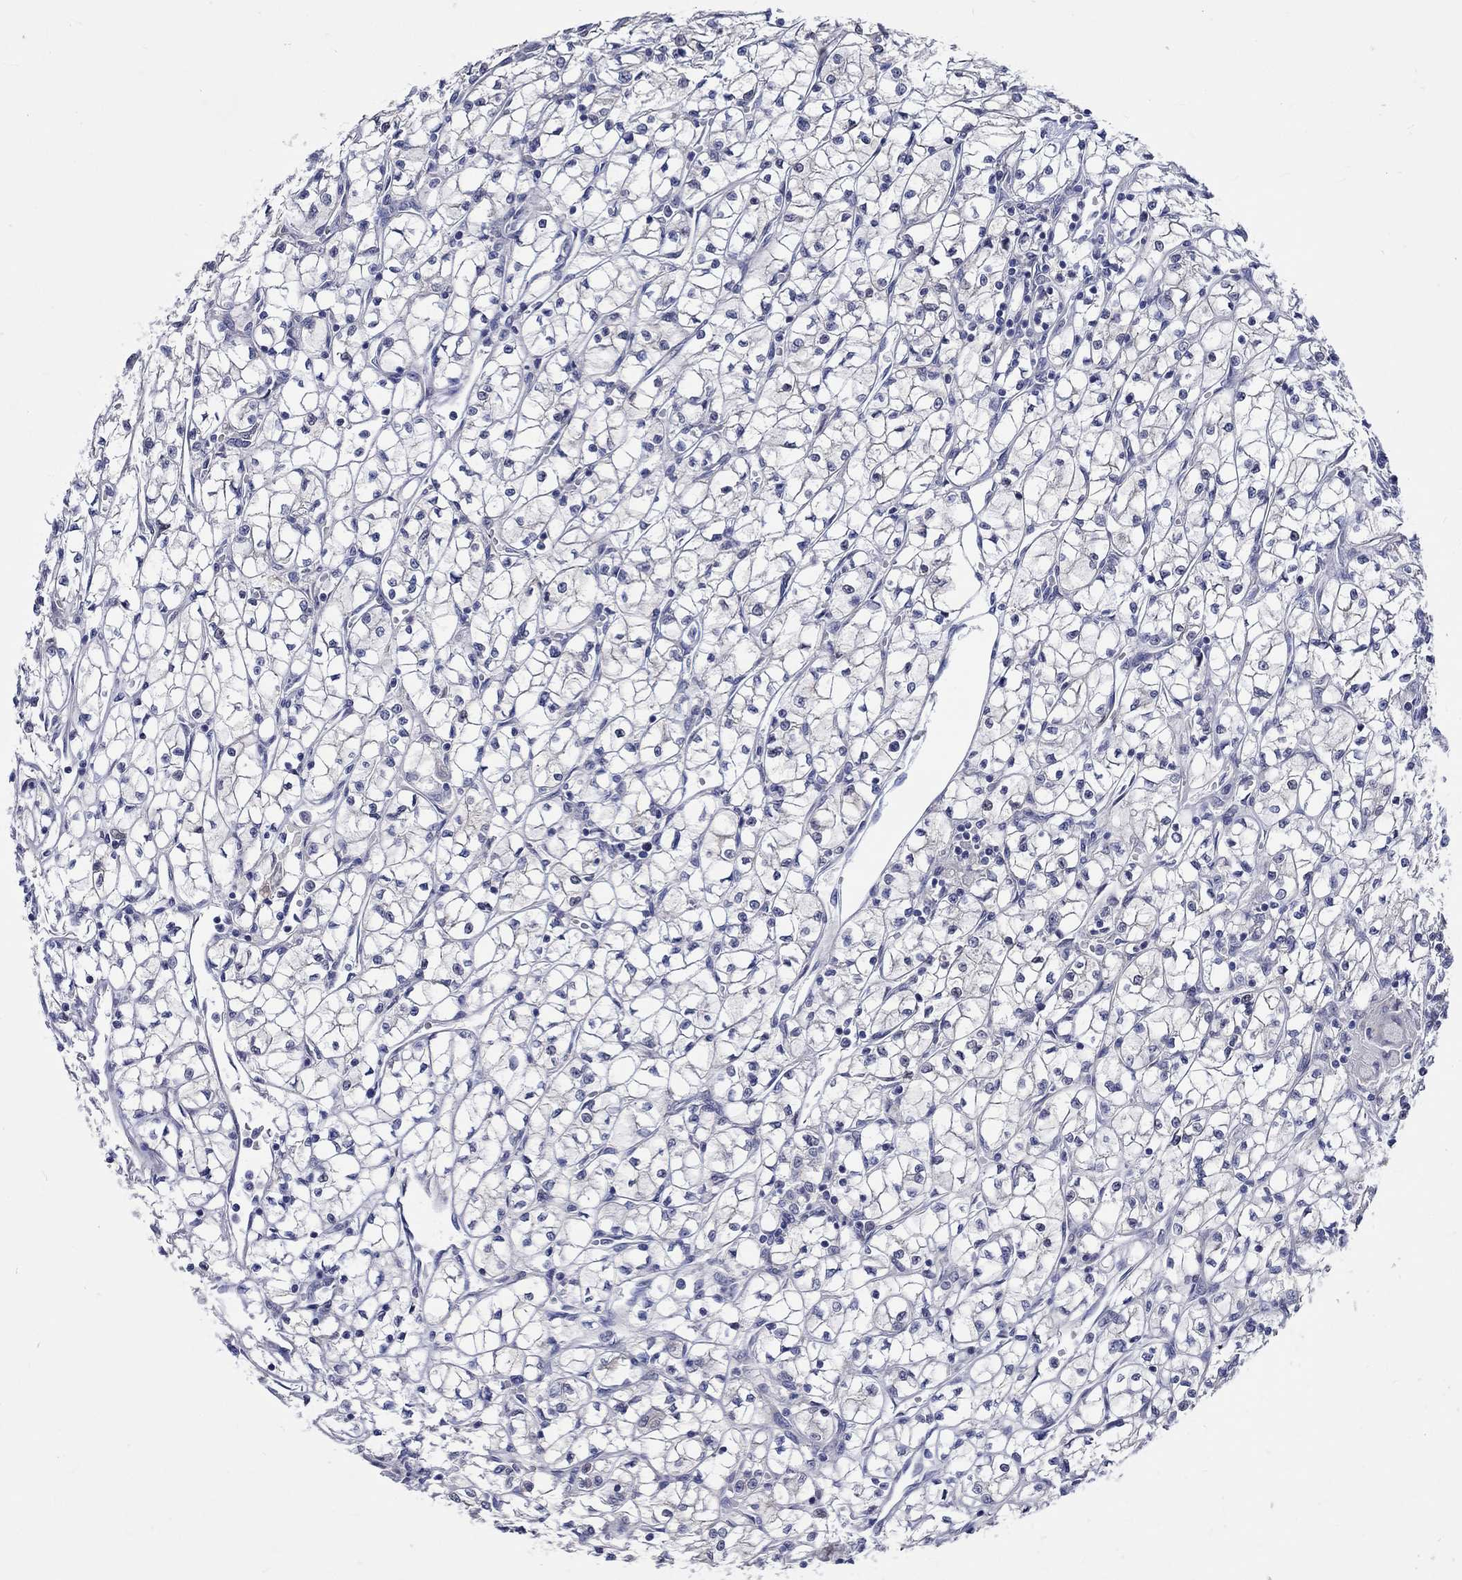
{"staining": {"intensity": "negative", "quantity": "none", "location": "none"}, "tissue": "renal cancer", "cell_type": "Tumor cells", "image_type": "cancer", "snomed": [{"axis": "morphology", "description": "Adenocarcinoma, NOS"}, {"axis": "topography", "description": "Kidney"}], "caption": "DAB (3,3'-diaminobenzidine) immunohistochemical staining of renal cancer reveals no significant positivity in tumor cells.", "gene": "E2F8", "patient": {"sex": "female", "age": 64}}